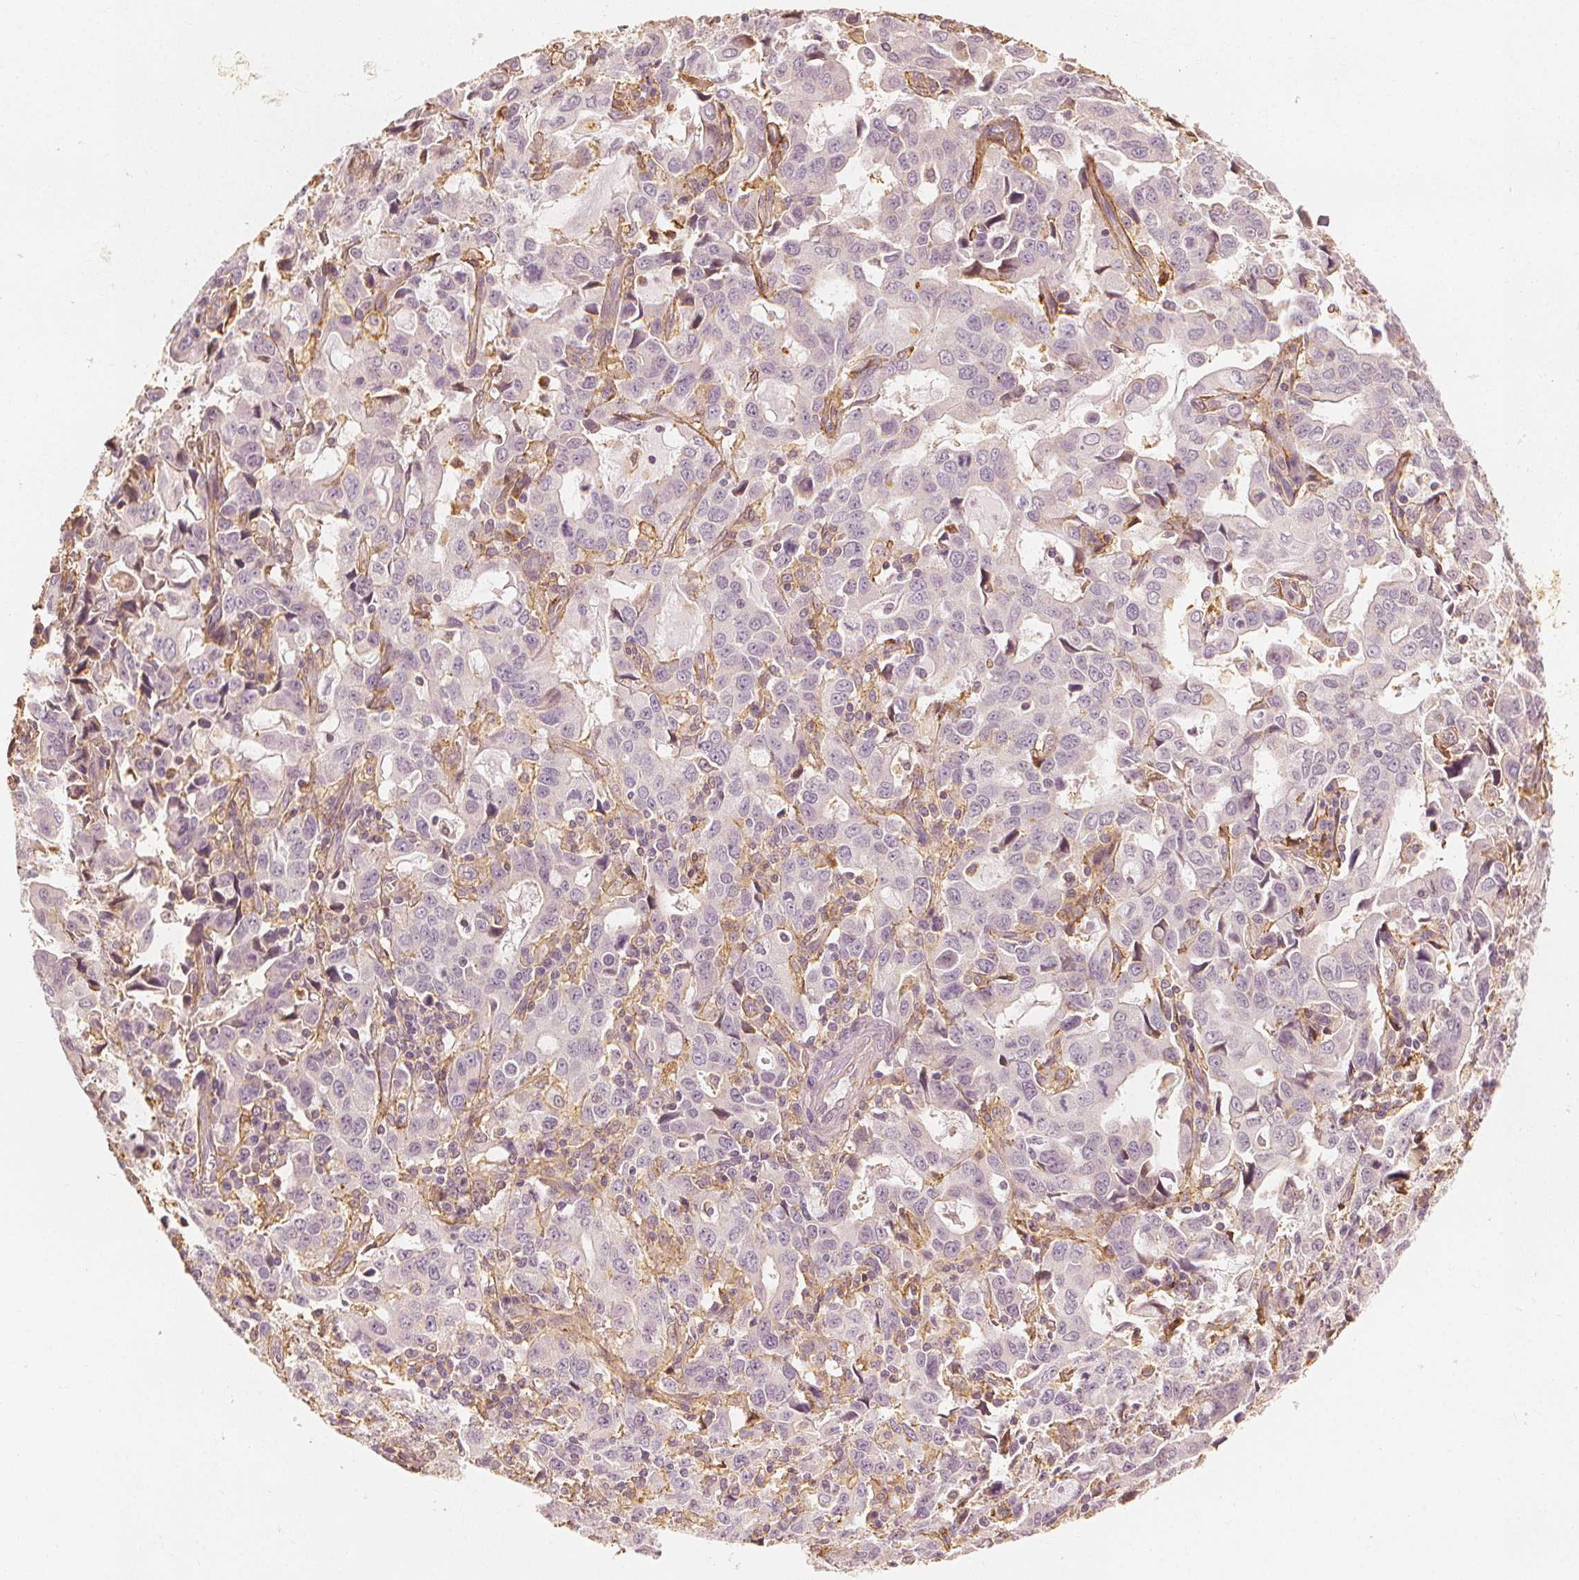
{"staining": {"intensity": "negative", "quantity": "none", "location": "none"}, "tissue": "stomach cancer", "cell_type": "Tumor cells", "image_type": "cancer", "snomed": [{"axis": "morphology", "description": "Adenocarcinoma, NOS"}, {"axis": "topography", "description": "Stomach, upper"}], "caption": "An immunohistochemistry histopathology image of stomach adenocarcinoma is shown. There is no staining in tumor cells of stomach adenocarcinoma. Nuclei are stained in blue.", "gene": "ARHGAP26", "patient": {"sex": "male", "age": 85}}